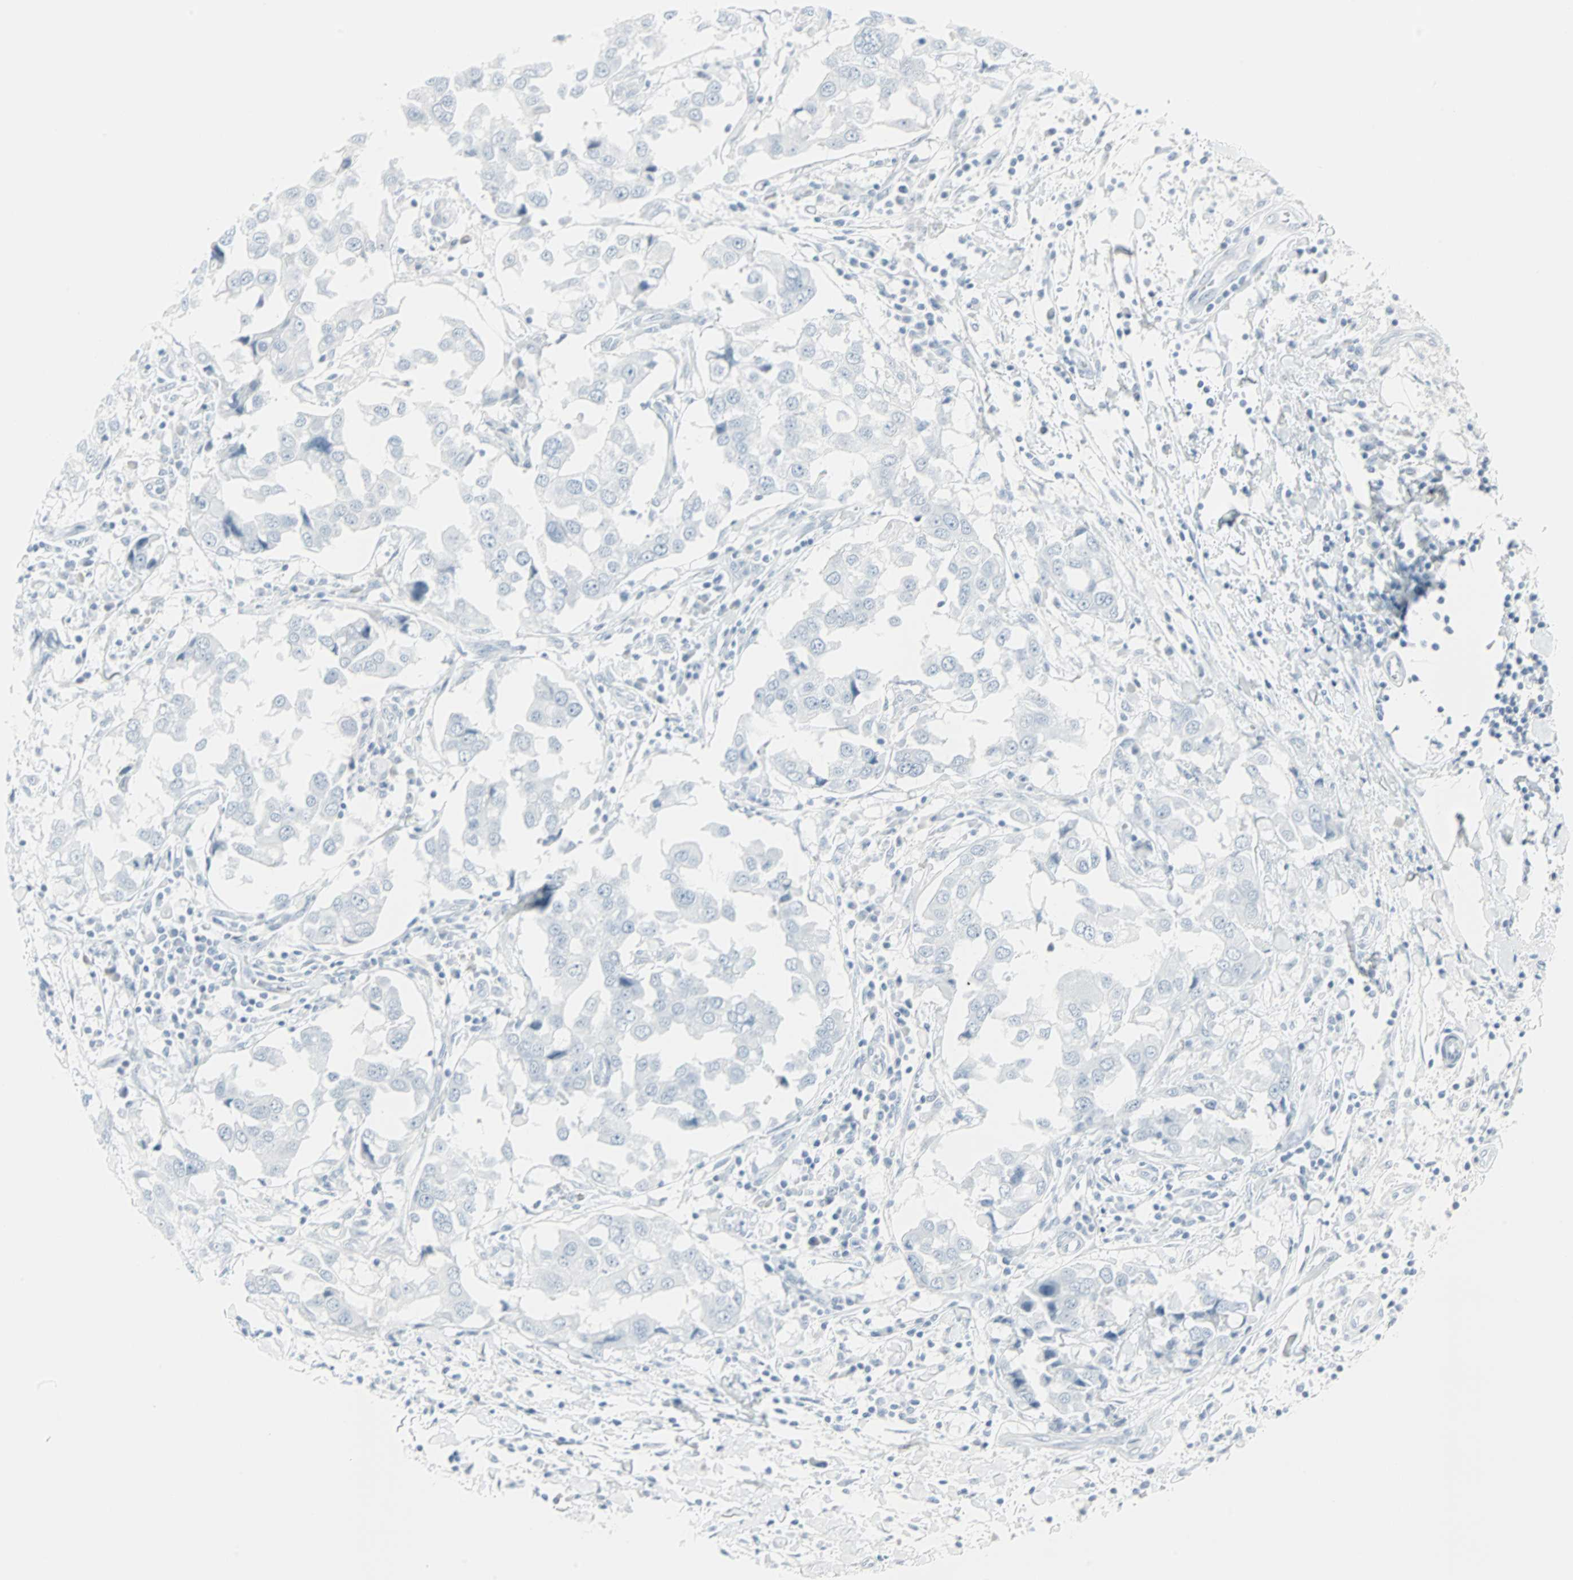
{"staining": {"intensity": "negative", "quantity": "none", "location": "none"}, "tissue": "breast cancer", "cell_type": "Tumor cells", "image_type": "cancer", "snomed": [{"axis": "morphology", "description": "Duct carcinoma"}, {"axis": "topography", "description": "Breast"}], "caption": "Tumor cells are negative for protein expression in human breast cancer.", "gene": "LANCL3", "patient": {"sex": "female", "age": 27}}